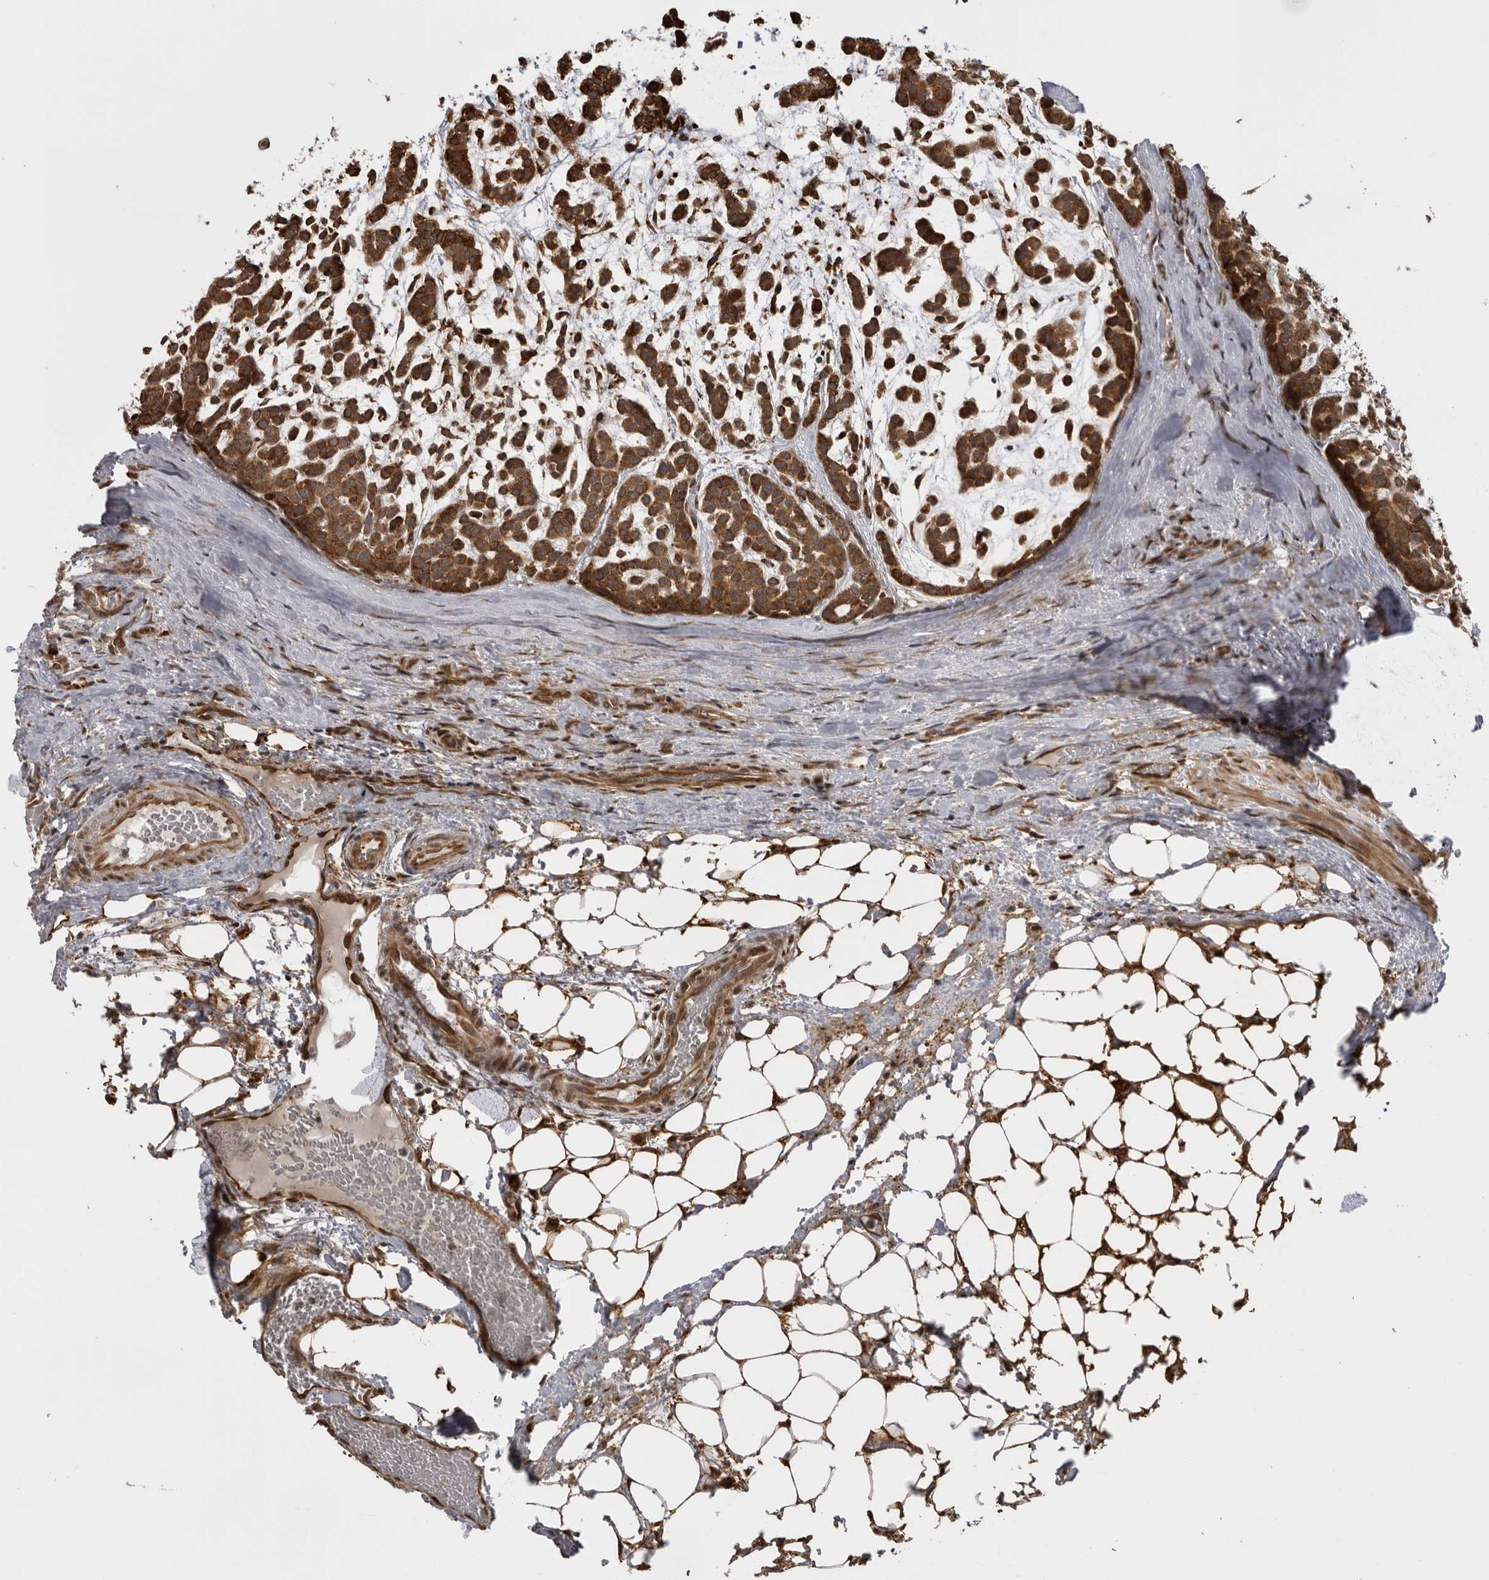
{"staining": {"intensity": "strong", "quantity": ">75%", "location": "cytoplasmic/membranous"}, "tissue": "head and neck cancer", "cell_type": "Tumor cells", "image_type": "cancer", "snomed": [{"axis": "morphology", "description": "Adenocarcinoma, NOS"}, {"axis": "morphology", "description": "Adenoma, NOS"}, {"axis": "topography", "description": "Head-Neck"}], "caption": "Head and neck cancer was stained to show a protein in brown. There is high levels of strong cytoplasmic/membranous expression in approximately >75% of tumor cells.", "gene": "DNAH14", "patient": {"sex": "female", "age": 55}}